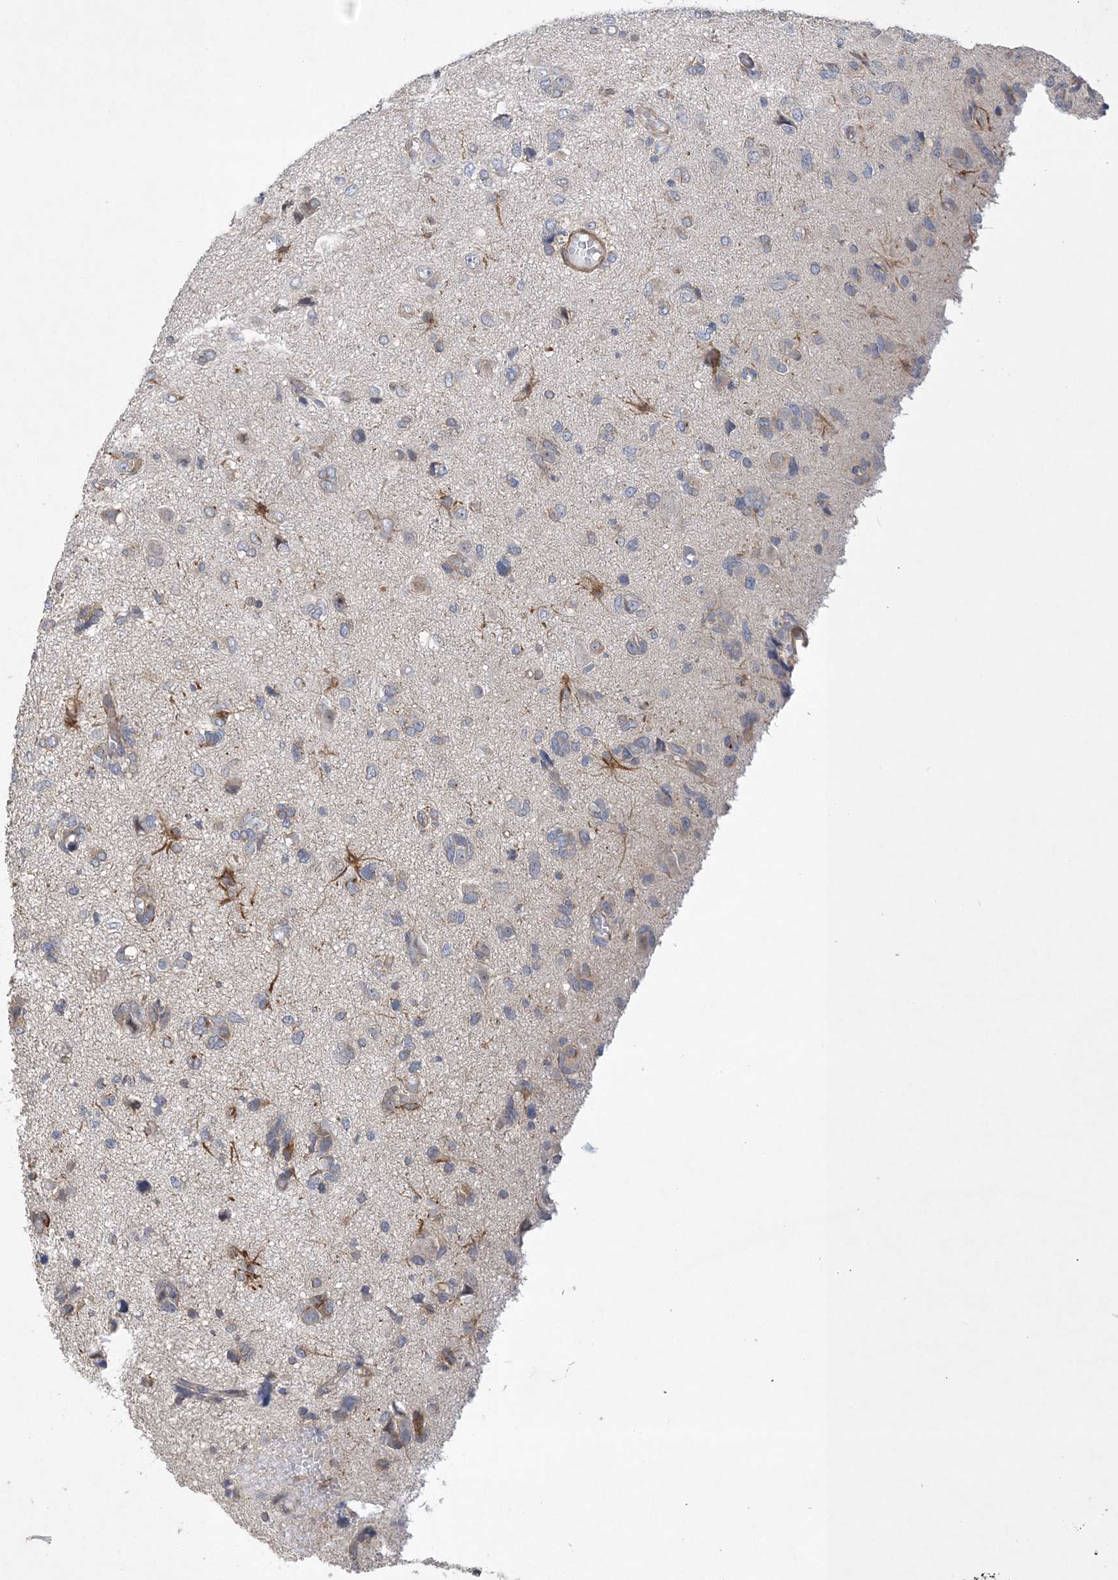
{"staining": {"intensity": "weak", "quantity": "<25%", "location": "cytoplasmic/membranous"}, "tissue": "glioma", "cell_type": "Tumor cells", "image_type": "cancer", "snomed": [{"axis": "morphology", "description": "Glioma, malignant, High grade"}, {"axis": "topography", "description": "Brain"}], "caption": "Tumor cells show no significant staining in malignant high-grade glioma. (Immunohistochemistry (ihc), brightfield microscopy, high magnification).", "gene": "MAP4K5", "patient": {"sex": "female", "age": 59}}